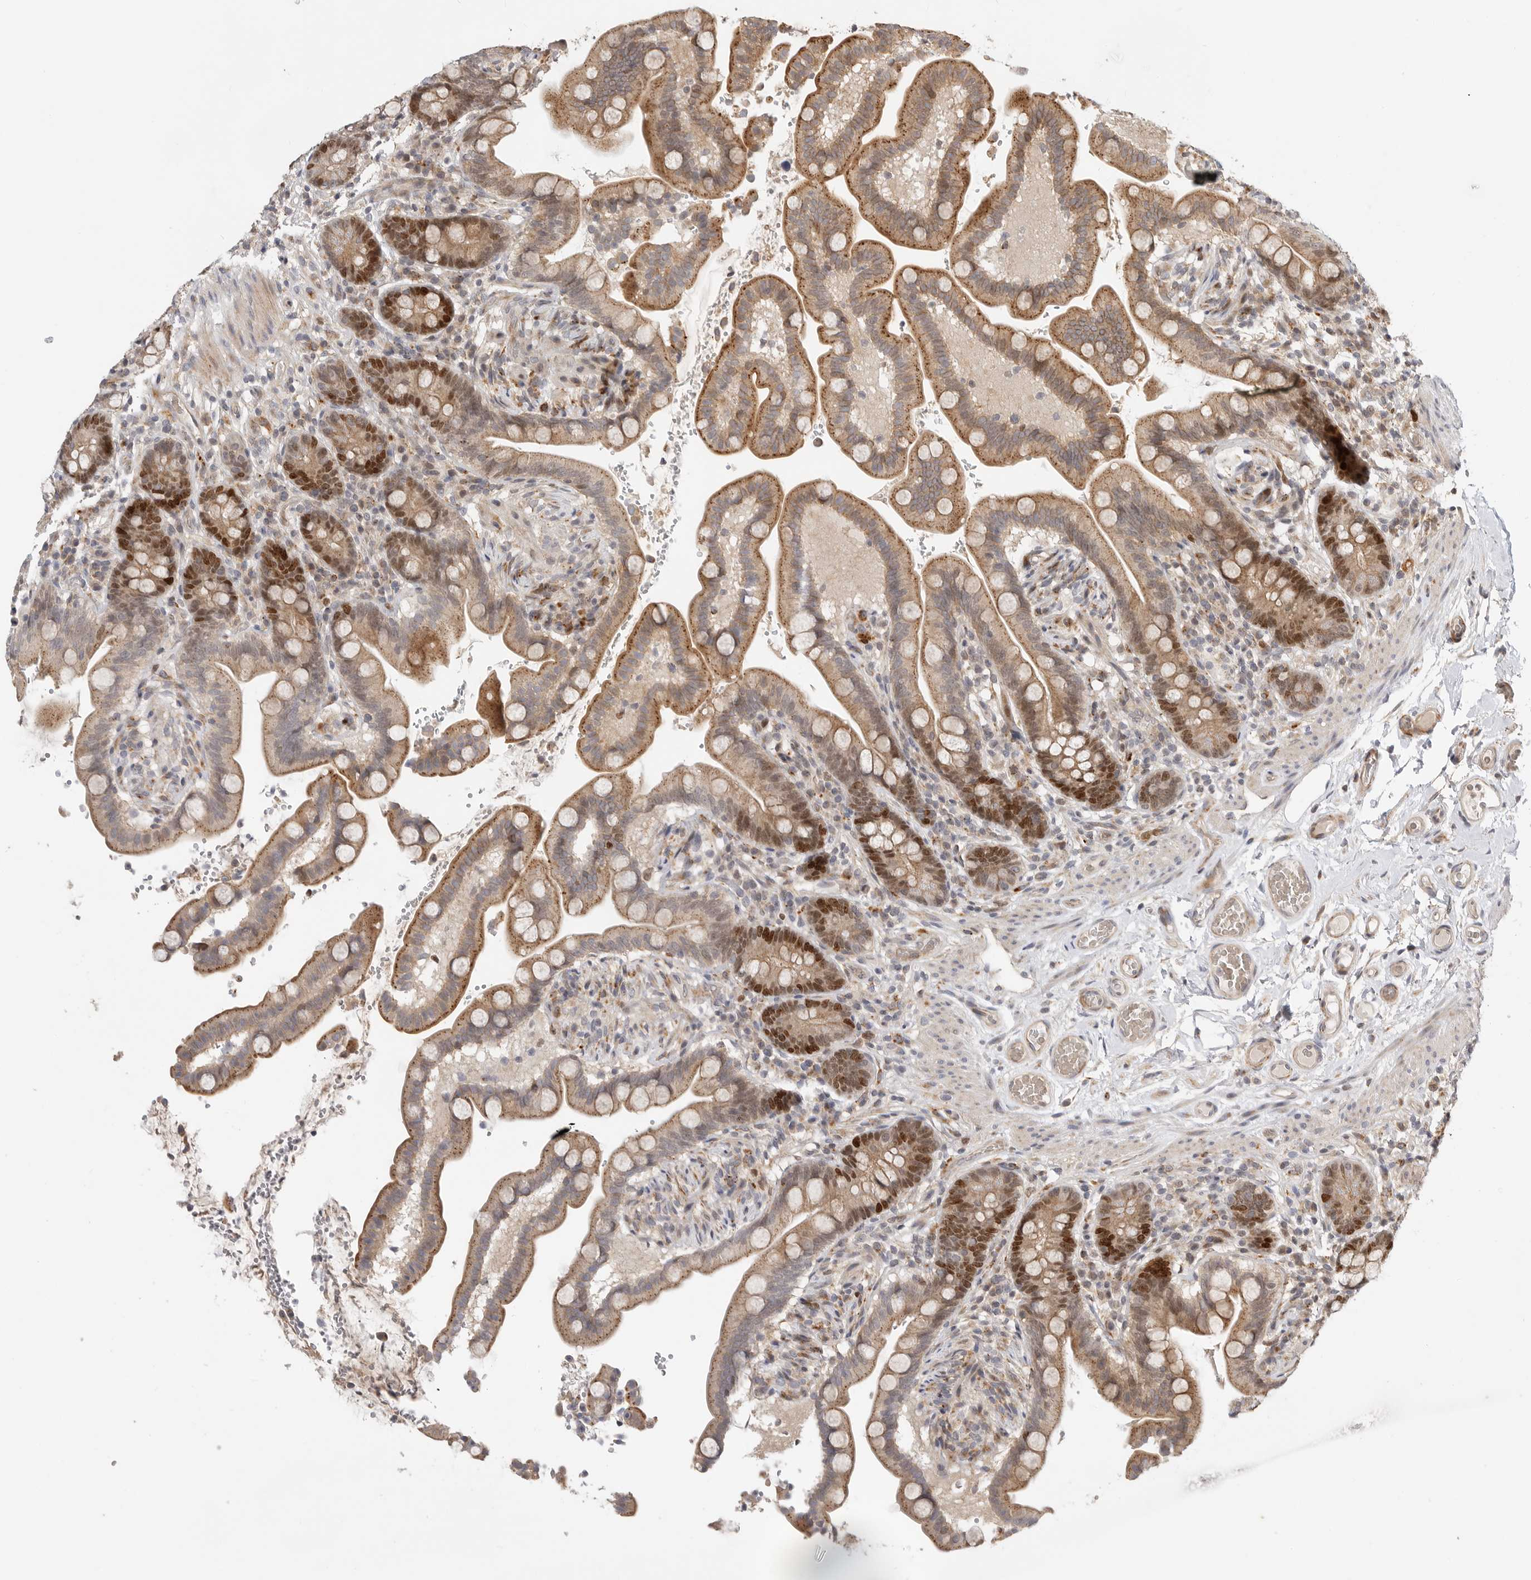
{"staining": {"intensity": "weak", "quantity": ">75%", "location": "cytoplasmic/membranous"}, "tissue": "colon", "cell_type": "Endothelial cells", "image_type": "normal", "snomed": [{"axis": "morphology", "description": "Normal tissue, NOS"}, {"axis": "topography", "description": "Smooth muscle"}, {"axis": "topography", "description": "Colon"}], "caption": "IHC of benign colon displays low levels of weak cytoplasmic/membranous expression in about >75% of endothelial cells. (DAB IHC, brown staining for protein, blue staining for nuclei).", "gene": "CSNK1G3", "patient": {"sex": "male", "age": 73}}